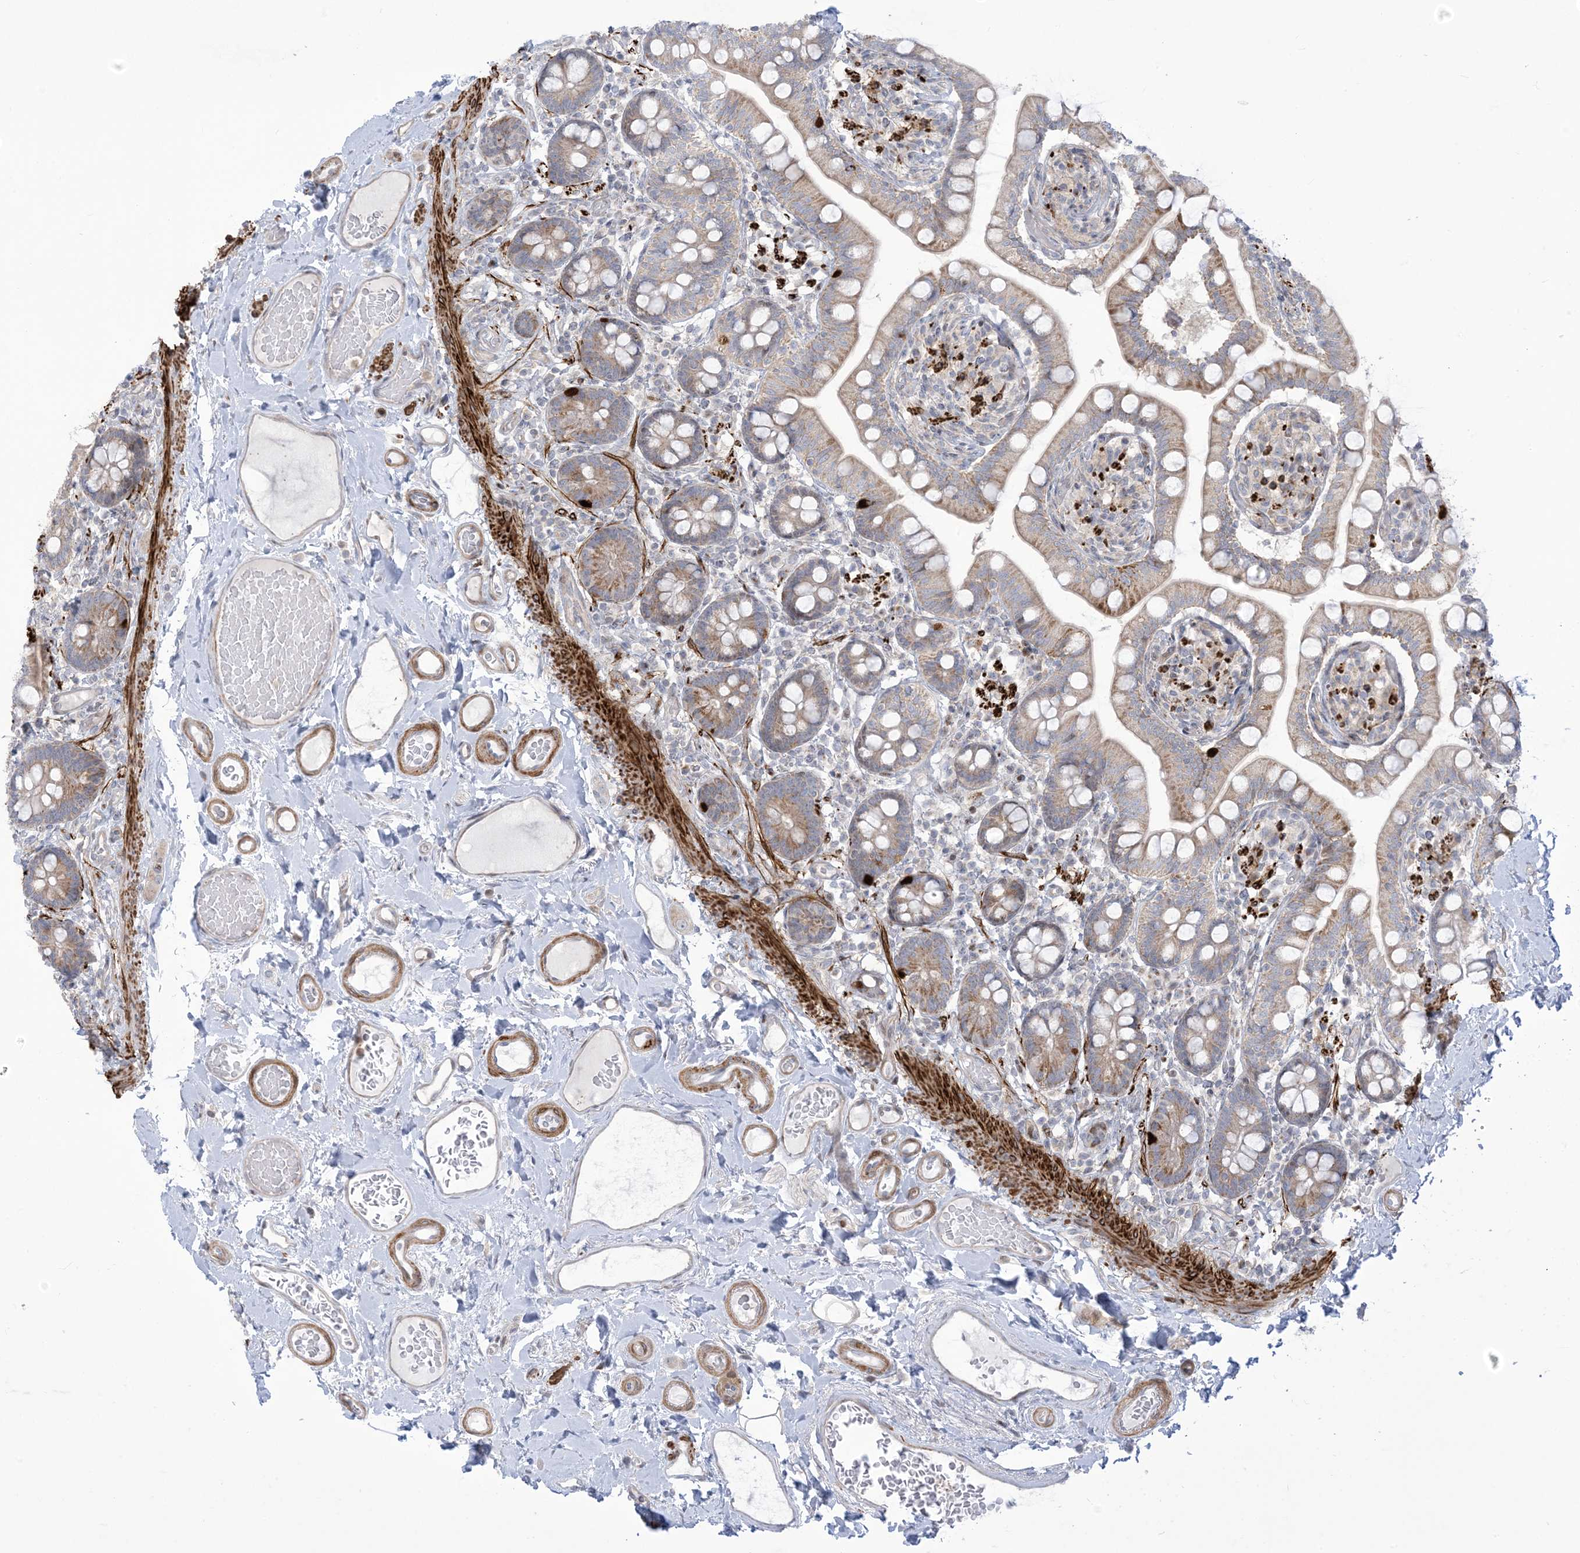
{"staining": {"intensity": "moderate", "quantity": "<25%", "location": "cytoplasmic/membranous"}, "tissue": "small intestine", "cell_type": "Glandular cells", "image_type": "normal", "snomed": [{"axis": "morphology", "description": "Normal tissue, NOS"}, {"axis": "topography", "description": "Small intestine"}], "caption": "Brown immunohistochemical staining in normal small intestine shows moderate cytoplasmic/membranous expression in approximately <25% of glandular cells.", "gene": "AFTPH", "patient": {"sex": "female", "age": 64}}